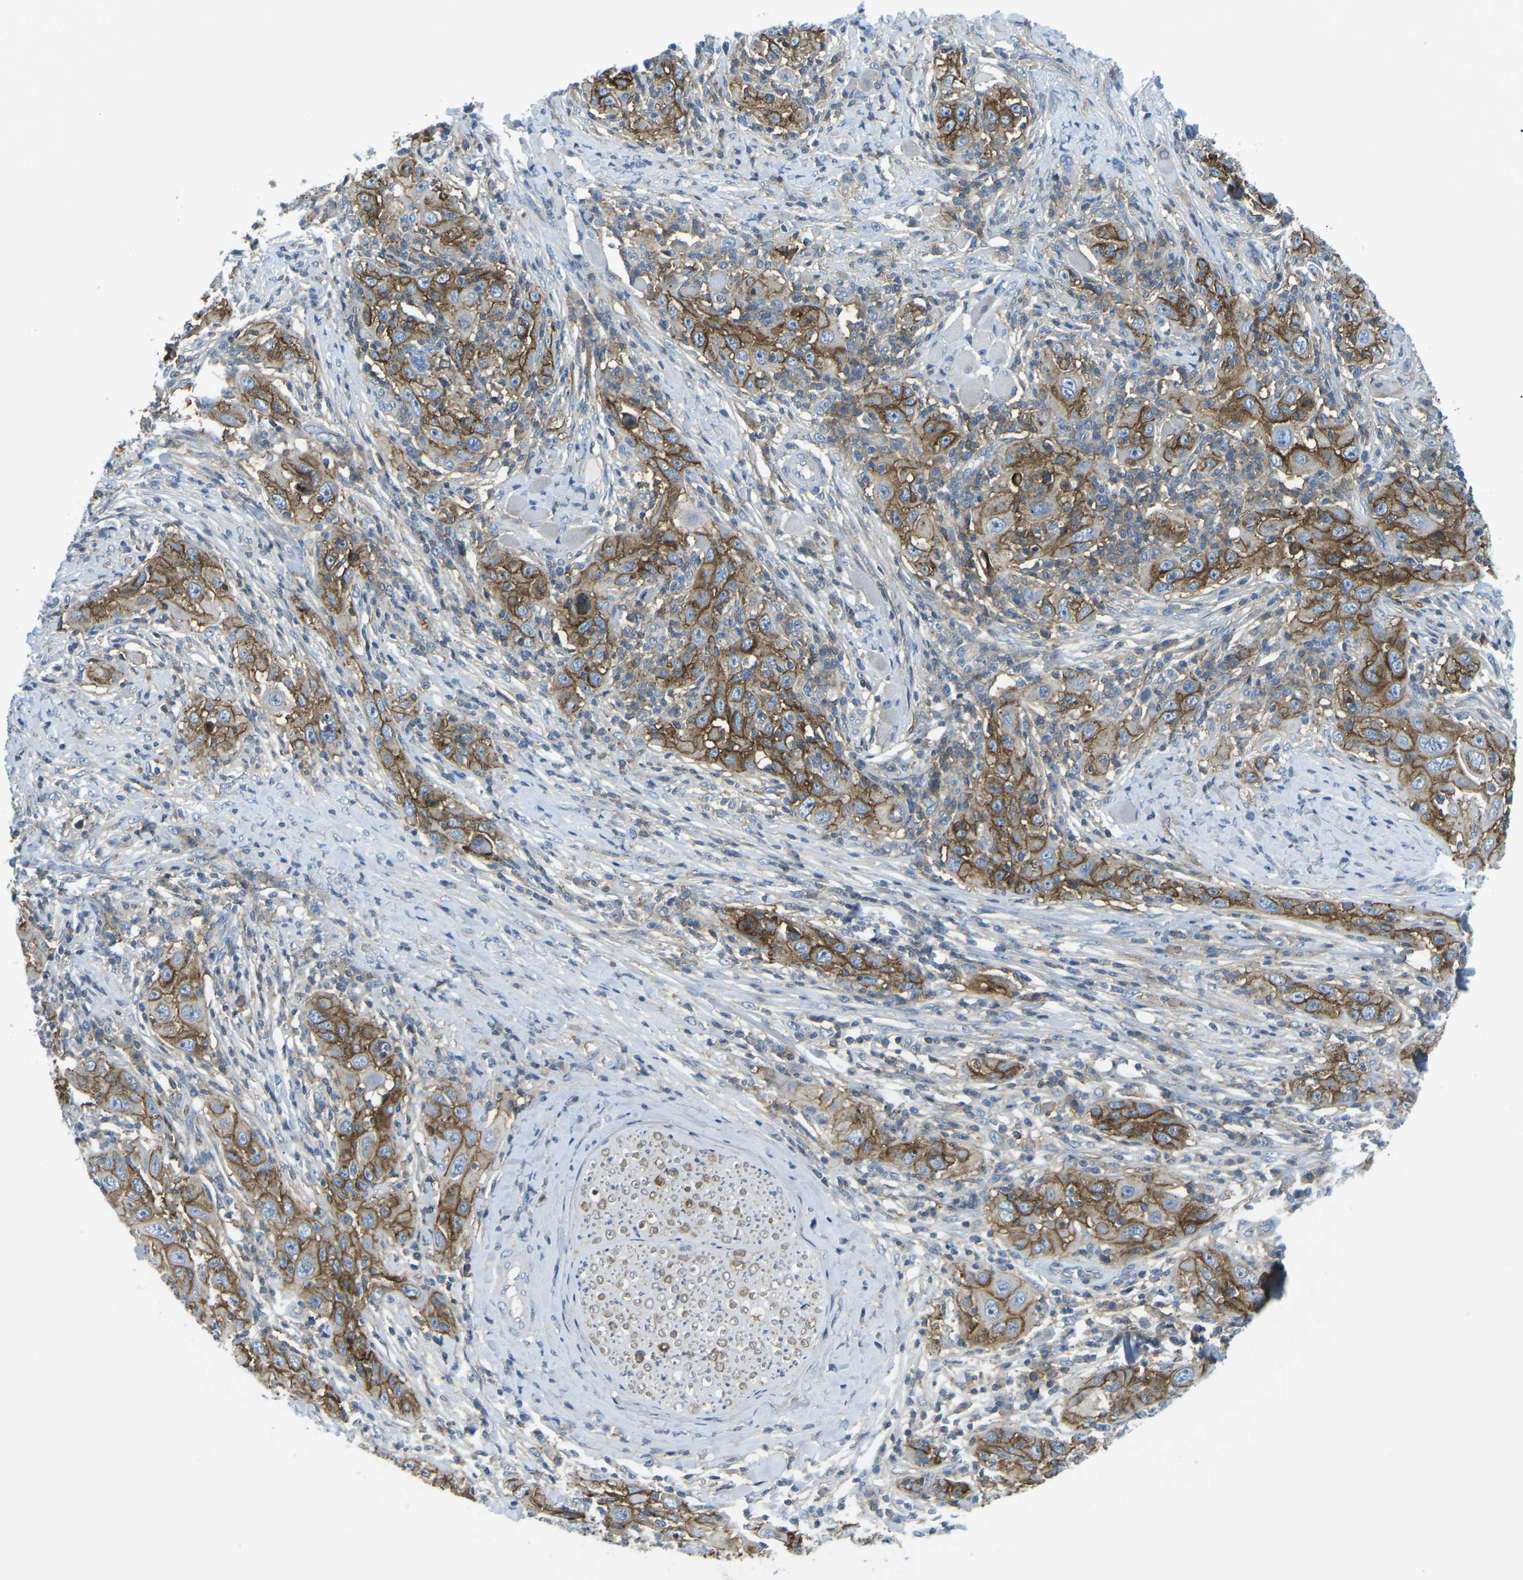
{"staining": {"intensity": "strong", "quantity": ">75%", "location": "cytoplasmic/membranous"}, "tissue": "skin cancer", "cell_type": "Tumor cells", "image_type": "cancer", "snomed": [{"axis": "morphology", "description": "Squamous cell carcinoma, NOS"}, {"axis": "topography", "description": "Skin"}], "caption": "About >75% of tumor cells in human skin squamous cell carcinoma exhibit strong cytoplasmic/membranous protein staining as visualized by brown immunohistochemical staining.", "gene": "CD47", "patient": {"sex": "female", "age": 88}}